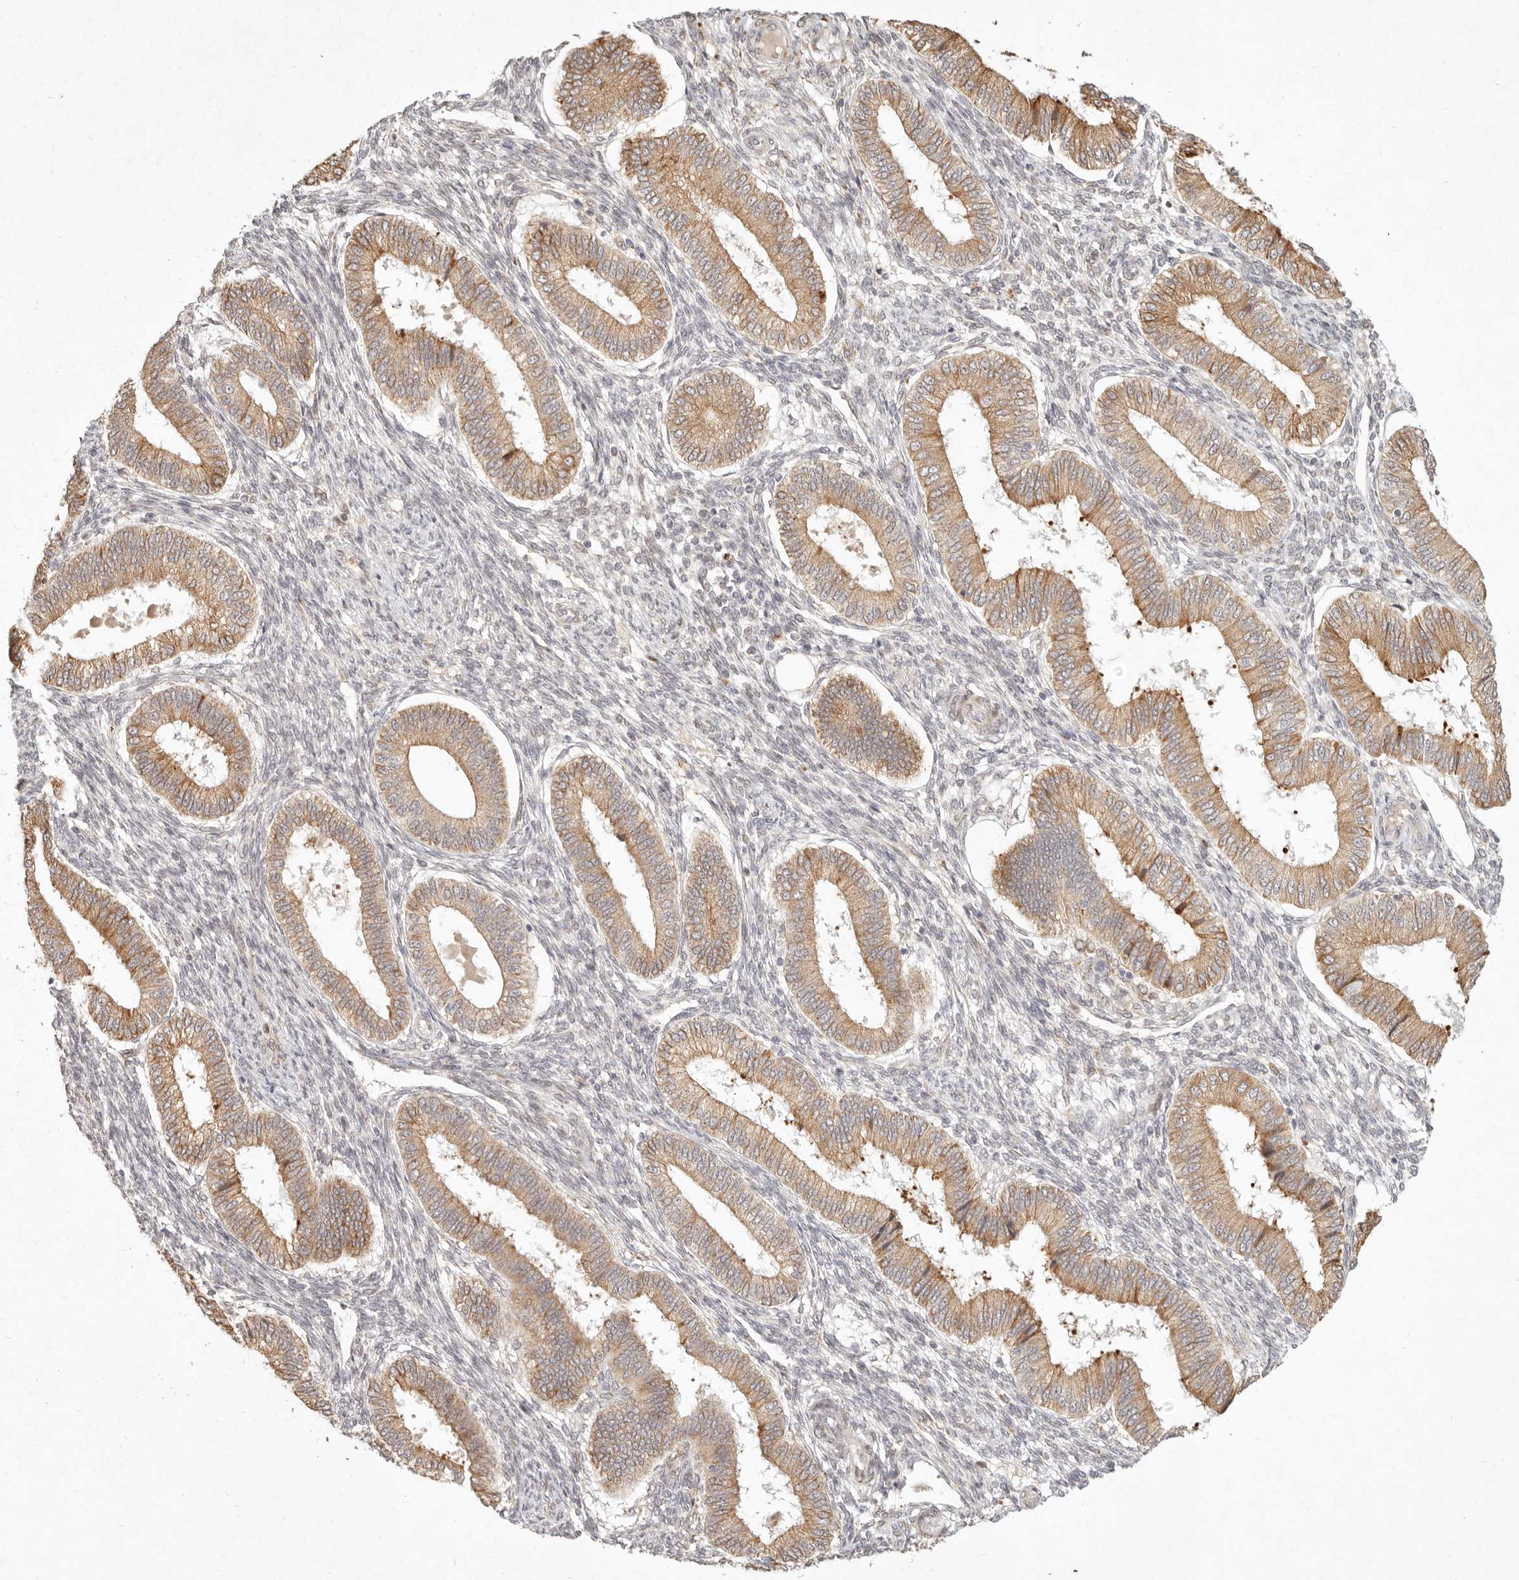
{"staining": {"intensity": "weak", "quantity": "25%-75%", "location": "cytoplasmic/membranous"}, "tissue": "endometrium", "cell_type": "Cells in endometrial stroma", "image_type": "normal", "snomed": [{"axis": "morphology", "description": "Normal tissue, NOS"}, {"axis": "topography", "description": "Endometrium"}], "caption": "DAB immunohistochemical staining of unremarkable human endometrium displays weak cytoplasmic/membranous protein positivity in approximately 25%-75% of cells in endometrial stroma. (DAB IHC with brightfield microscopy, high magnification).", "gene": "C1orf127", "patient": {"sex": "female", "age": 39}}